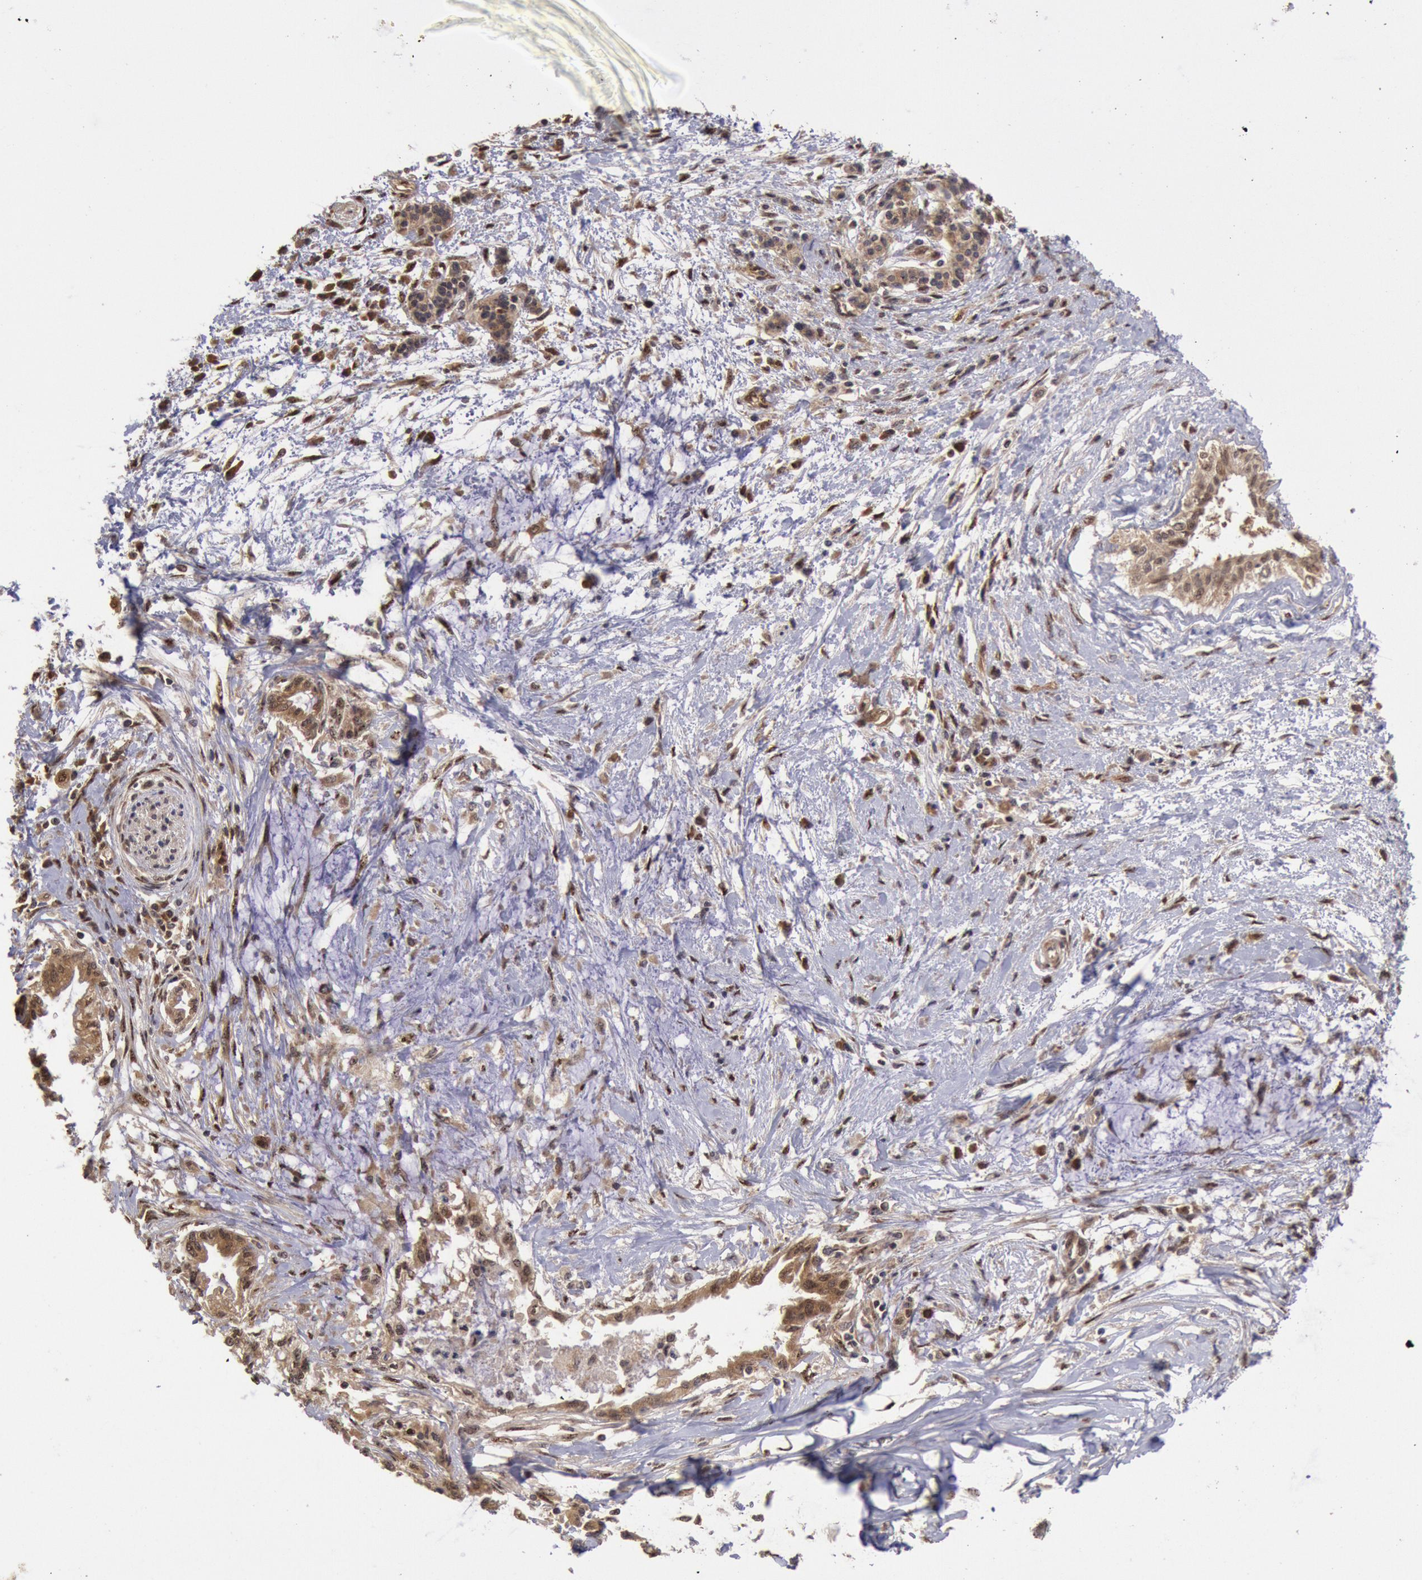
{"staining": {"intensity": "moderate", "quantity": ">75%", "location": "cytoplasmic/membranous"}, "tissue": "pancreatic cancer", "cell_type": "Tumor cells", "image_type": "cancer", "snomed": [{"axis": "morphology", "description": "Adenocarcinoma, NOS"}, {"axis": "topography", "description": "Pancreas"}], "caption": "Pancreatic adenocarcinoma stained with a brown dye shows moderate cytoplasmic/membranous positive positivity in about >75% of tumor cells.", "gene": "STX17", "patient": {"sex": "female", "age": 64}}